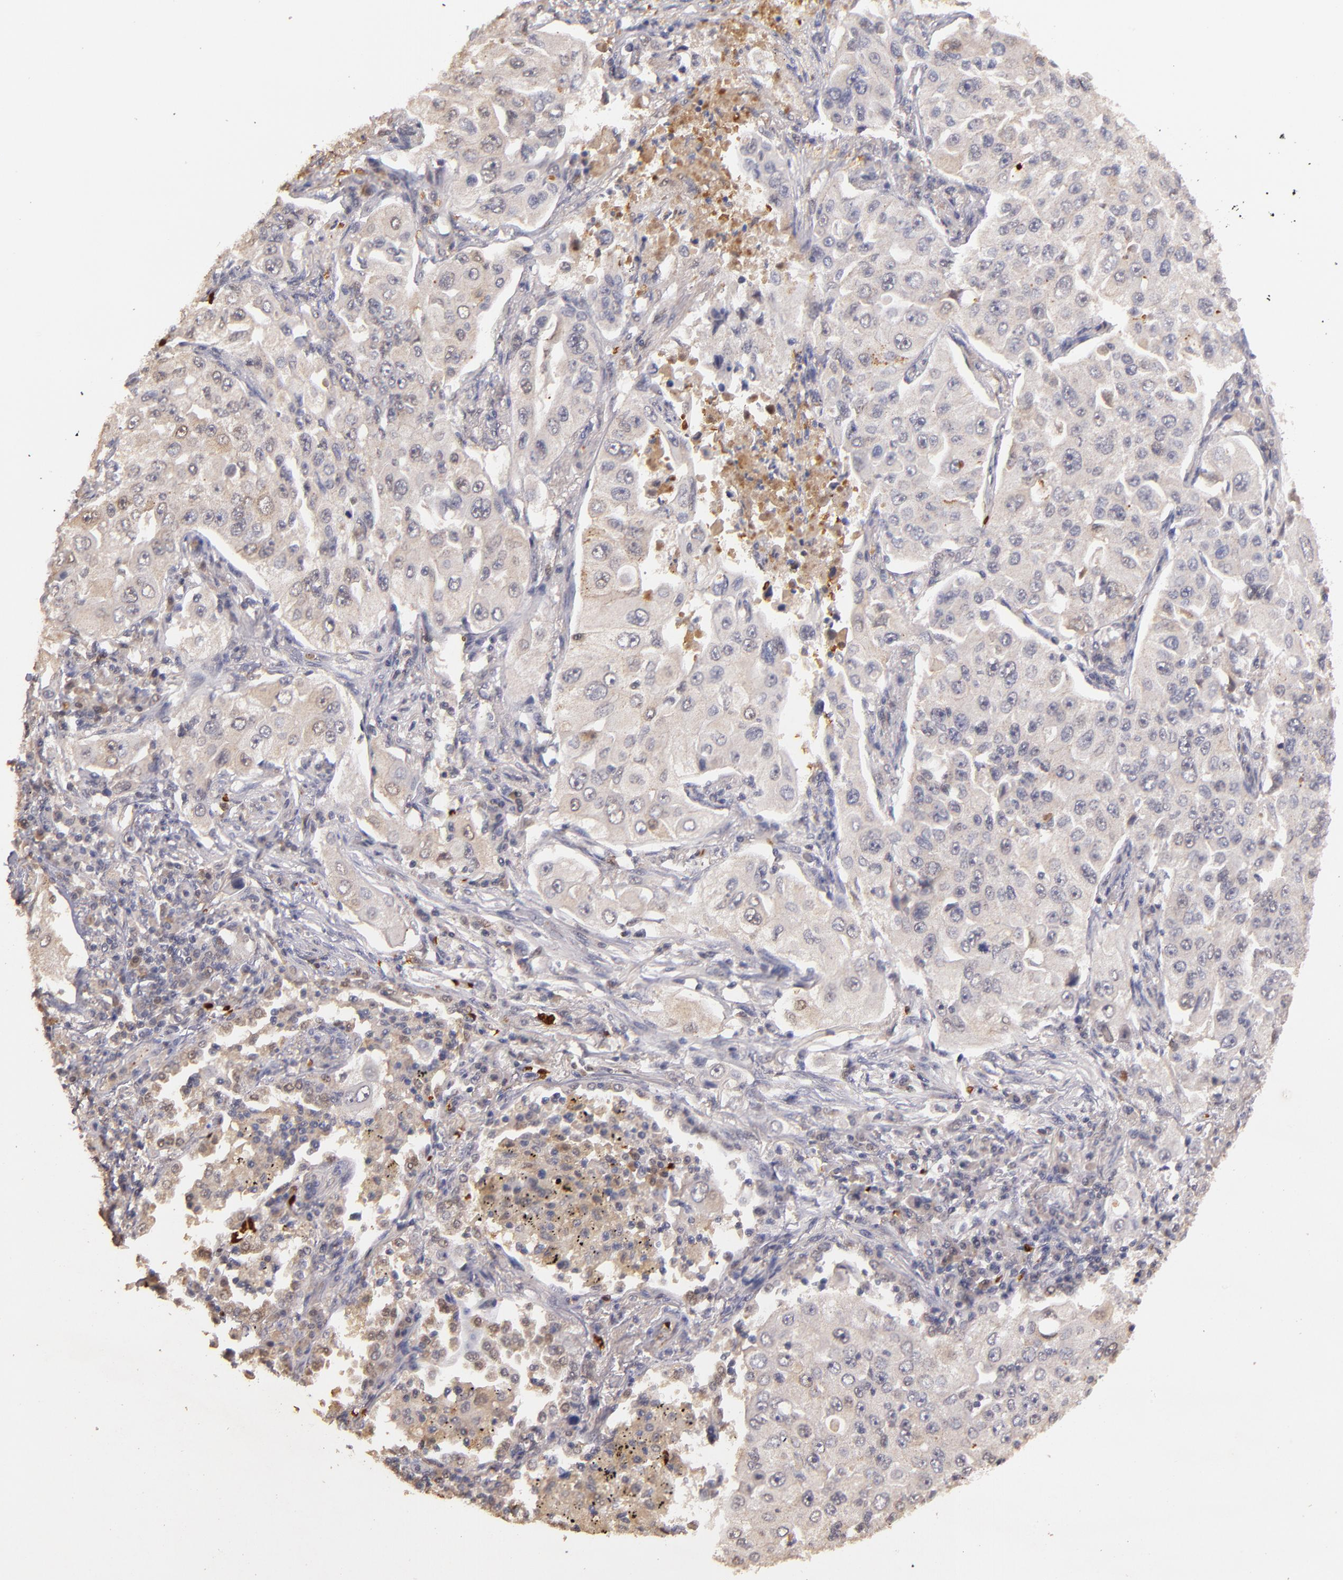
{"staining": {"intensity": "weak", "quantity": ">75%", "location": "cytoplasmic/membranous"}, "tissue": "lung cancer", "cell_type": "Tumor cells", "image_type": "cancer", "snomed": [{"axis": "morphology", "description": "Adenocarcinoma, NOS"}, {"axis": "topography", "description": "Lung"}], "caption": "Human adenocarcinoma (lung) stained for a protein (brown) exhibits weak cytoplasmic/membranous positive positivity in approximately >75% of tumor cells.", "gene": "SERPINC1", "patient": {"sex": "male", "age": 84}}